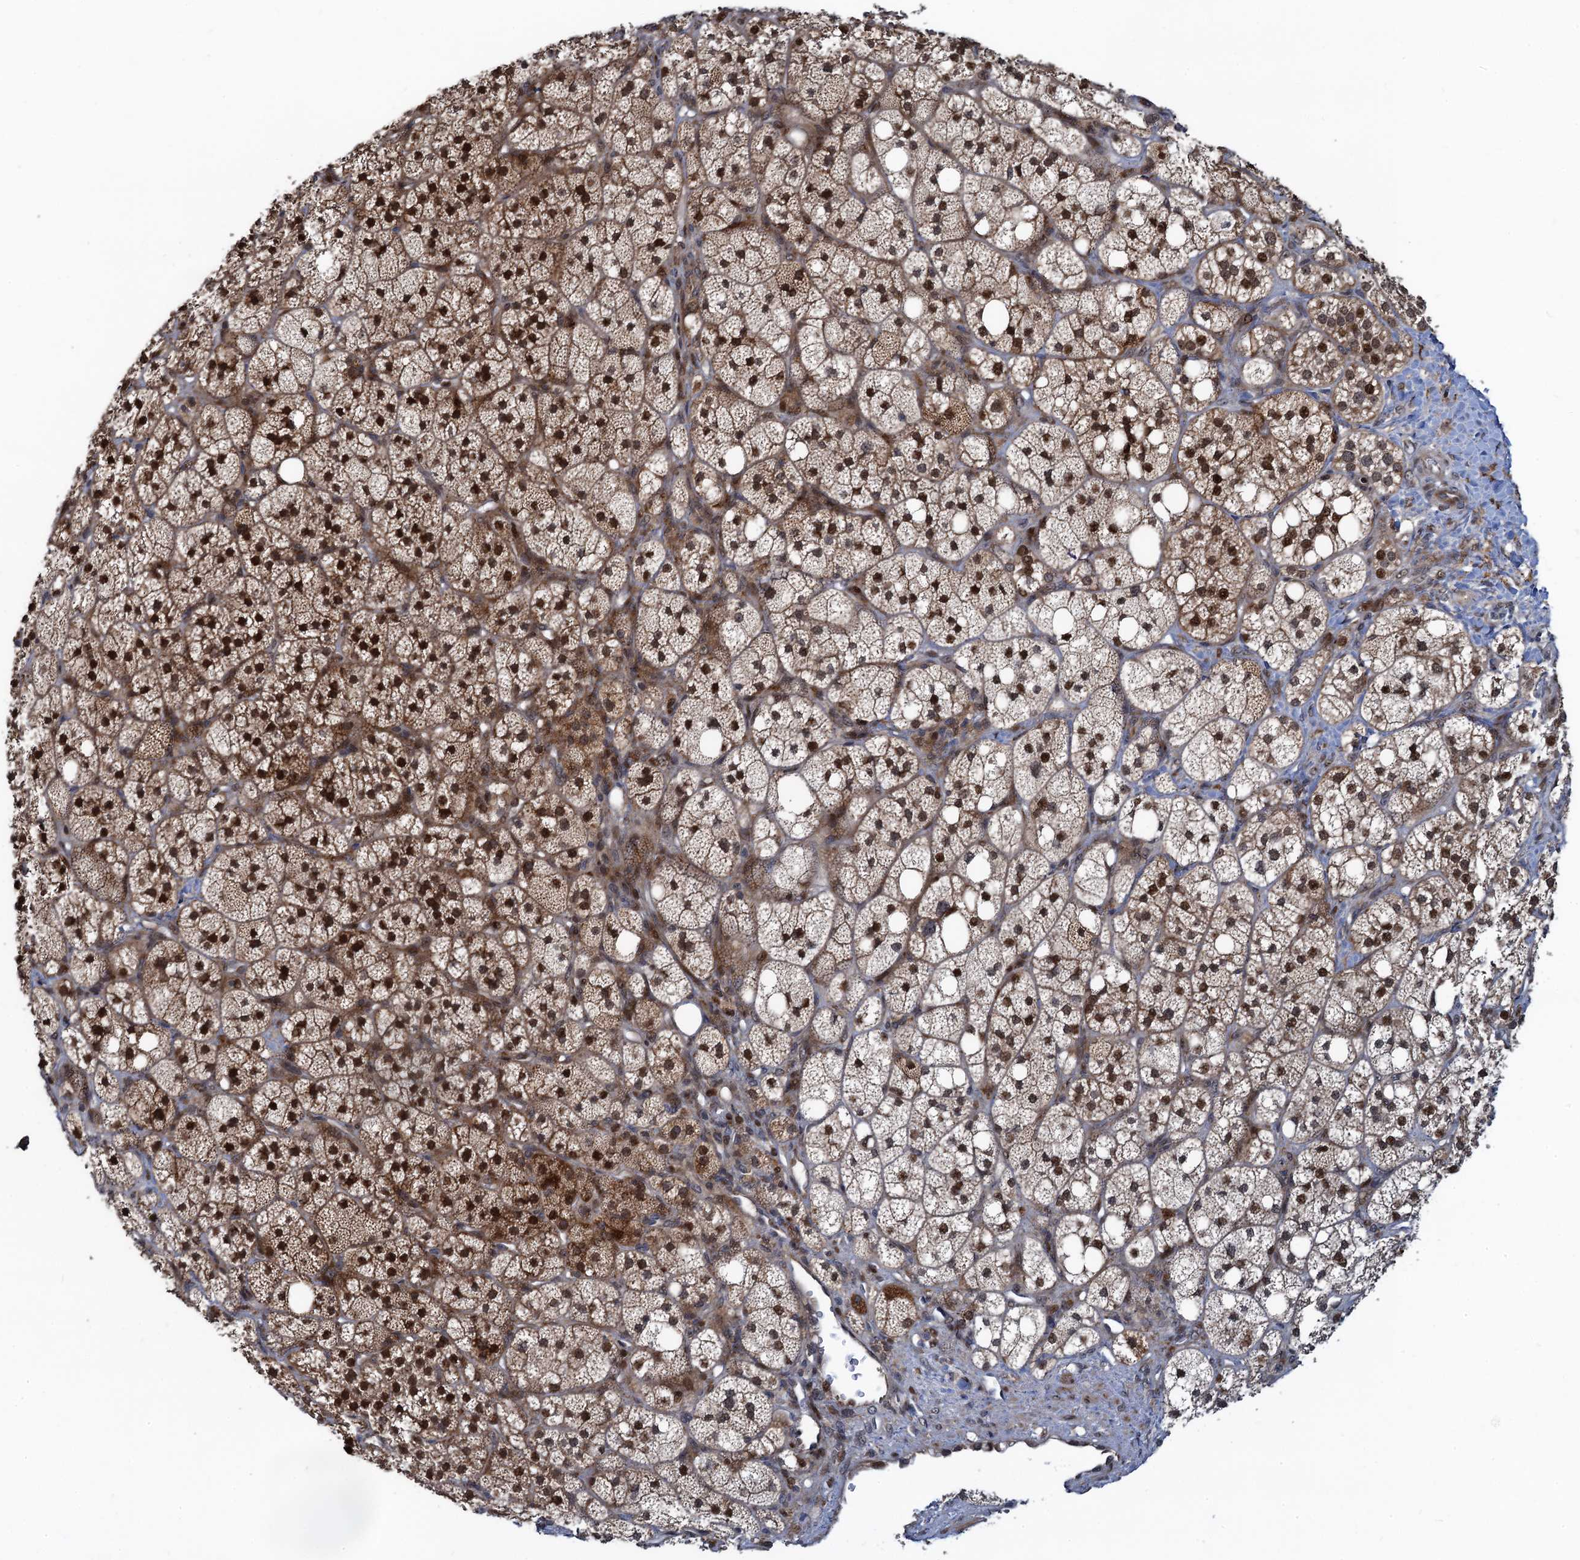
{"staining": {"intensity": "strong", "quantity": "25%-75%", "location": "cytoplasmic/membranous,nuclear"}, "tissue": "adrenal gland", "cell_type": "Glandular cells", "image_type": "normal", "snomed": [{"axis": "morphology", "description": "Normal tissue, NOS"}, {"axis": "topography", "description": "Adrenal gland"}], "caption": "Immunohistochemical staining of unremarkable adrenal gland shows strong cytoplasmic/membranous,nuclear protein expression in approximately 25%-75% of glandular cells.", "gene": "ATOSA", "patient": {"sex": "male", "age": 61}}